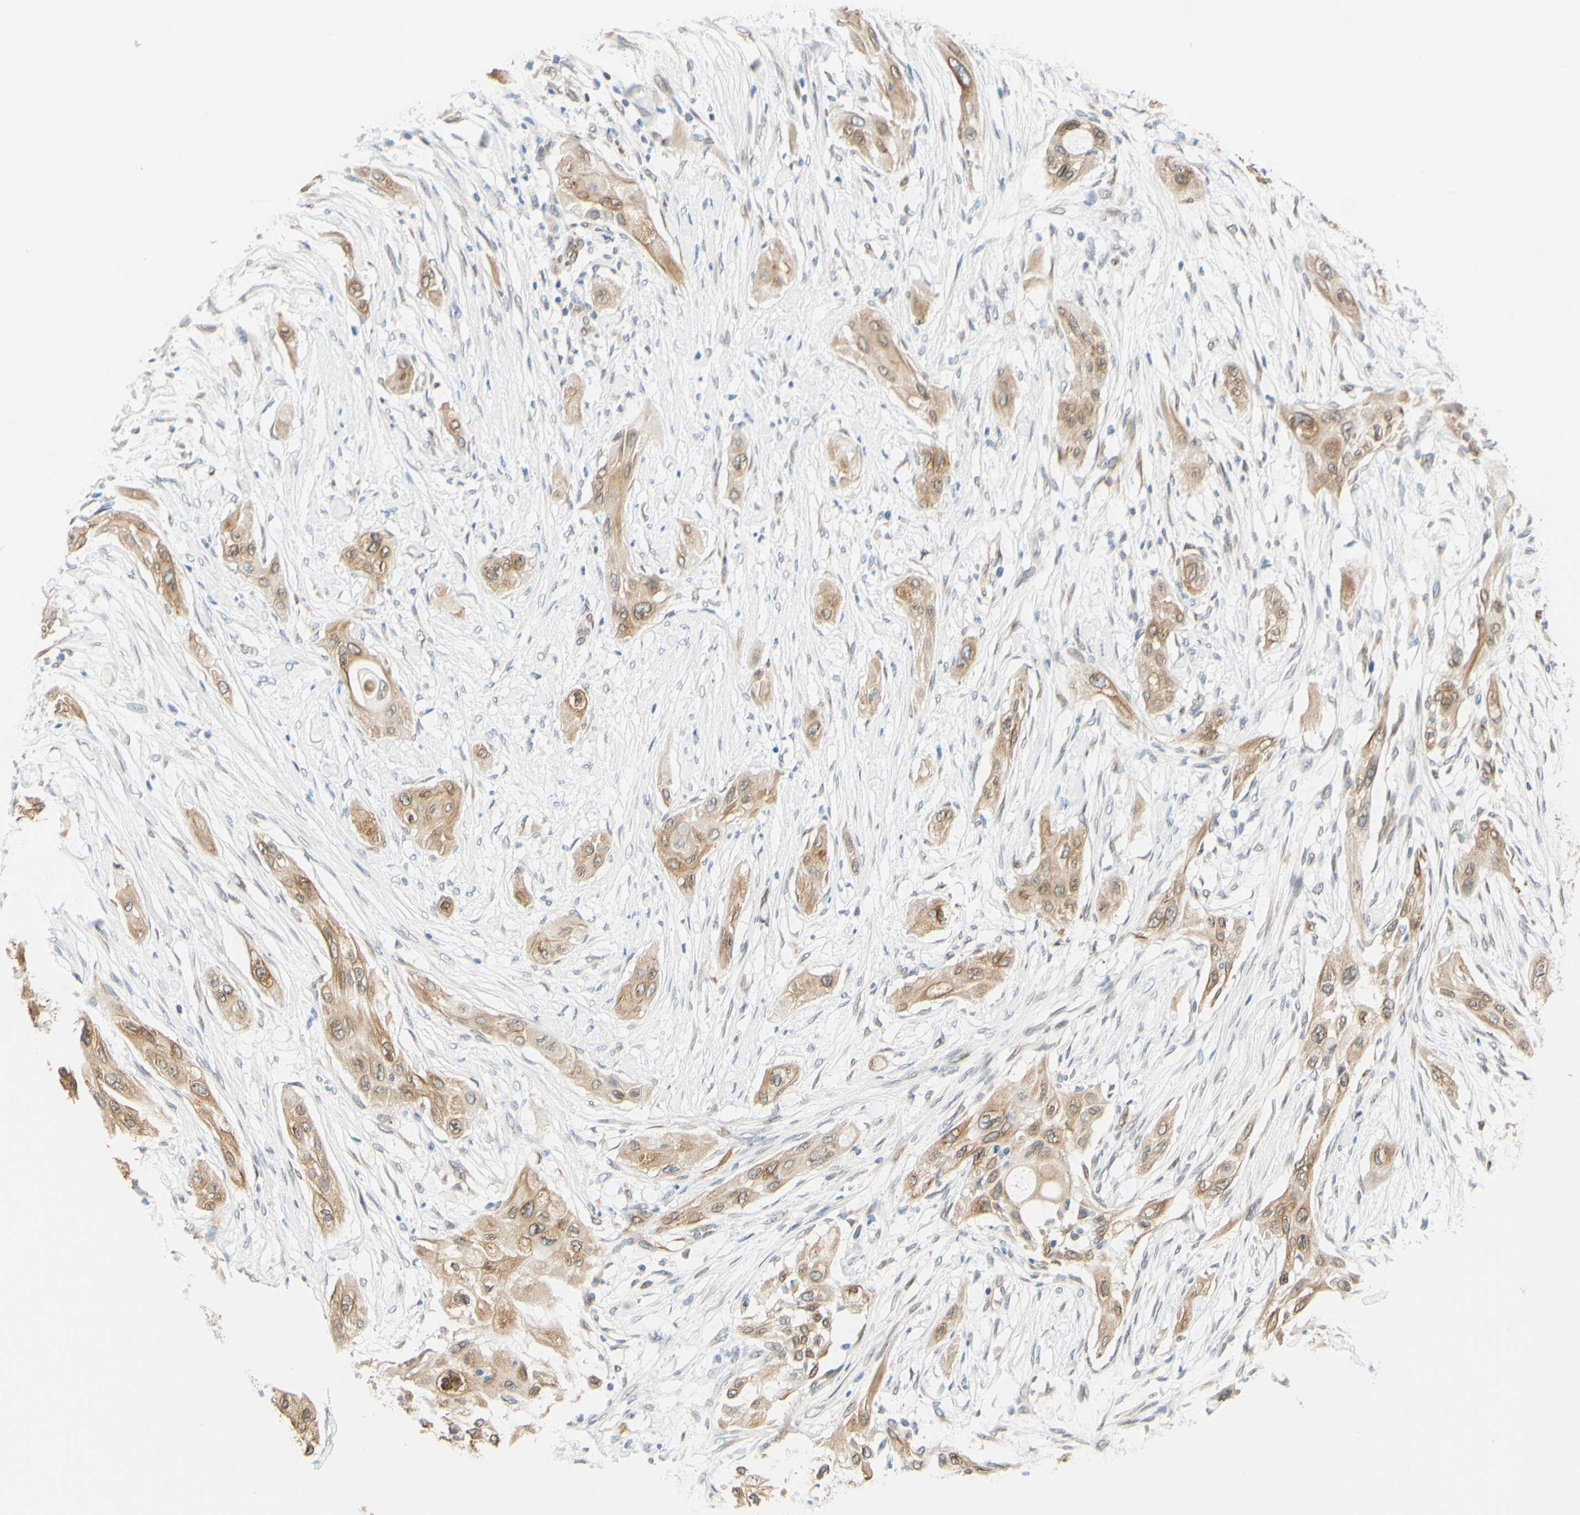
{"staining": {"intensity": "moderate", "quantity": ">75%", "location": "cytoplasmic/membranous,nuclear"}, "tissue": "lung cancer", "cell_type": "Tumor cells", "image_type": "cancer", "snomed": [{"axis": "morphology", "description": "Squamous cell carcinoma, NOS"}, {"axis": "topography", "description": "Lung"}], "caption": "Immunohistochemical staining of human lung cancer (squamous cell carcinoma) demonstrates medium levels of moderate cytoplasmic/membranous and nuclear protein staining in about >75% of tumor cells.", "gene": "ENDOD1", "patient": {"sex": "female", "age": 47}}